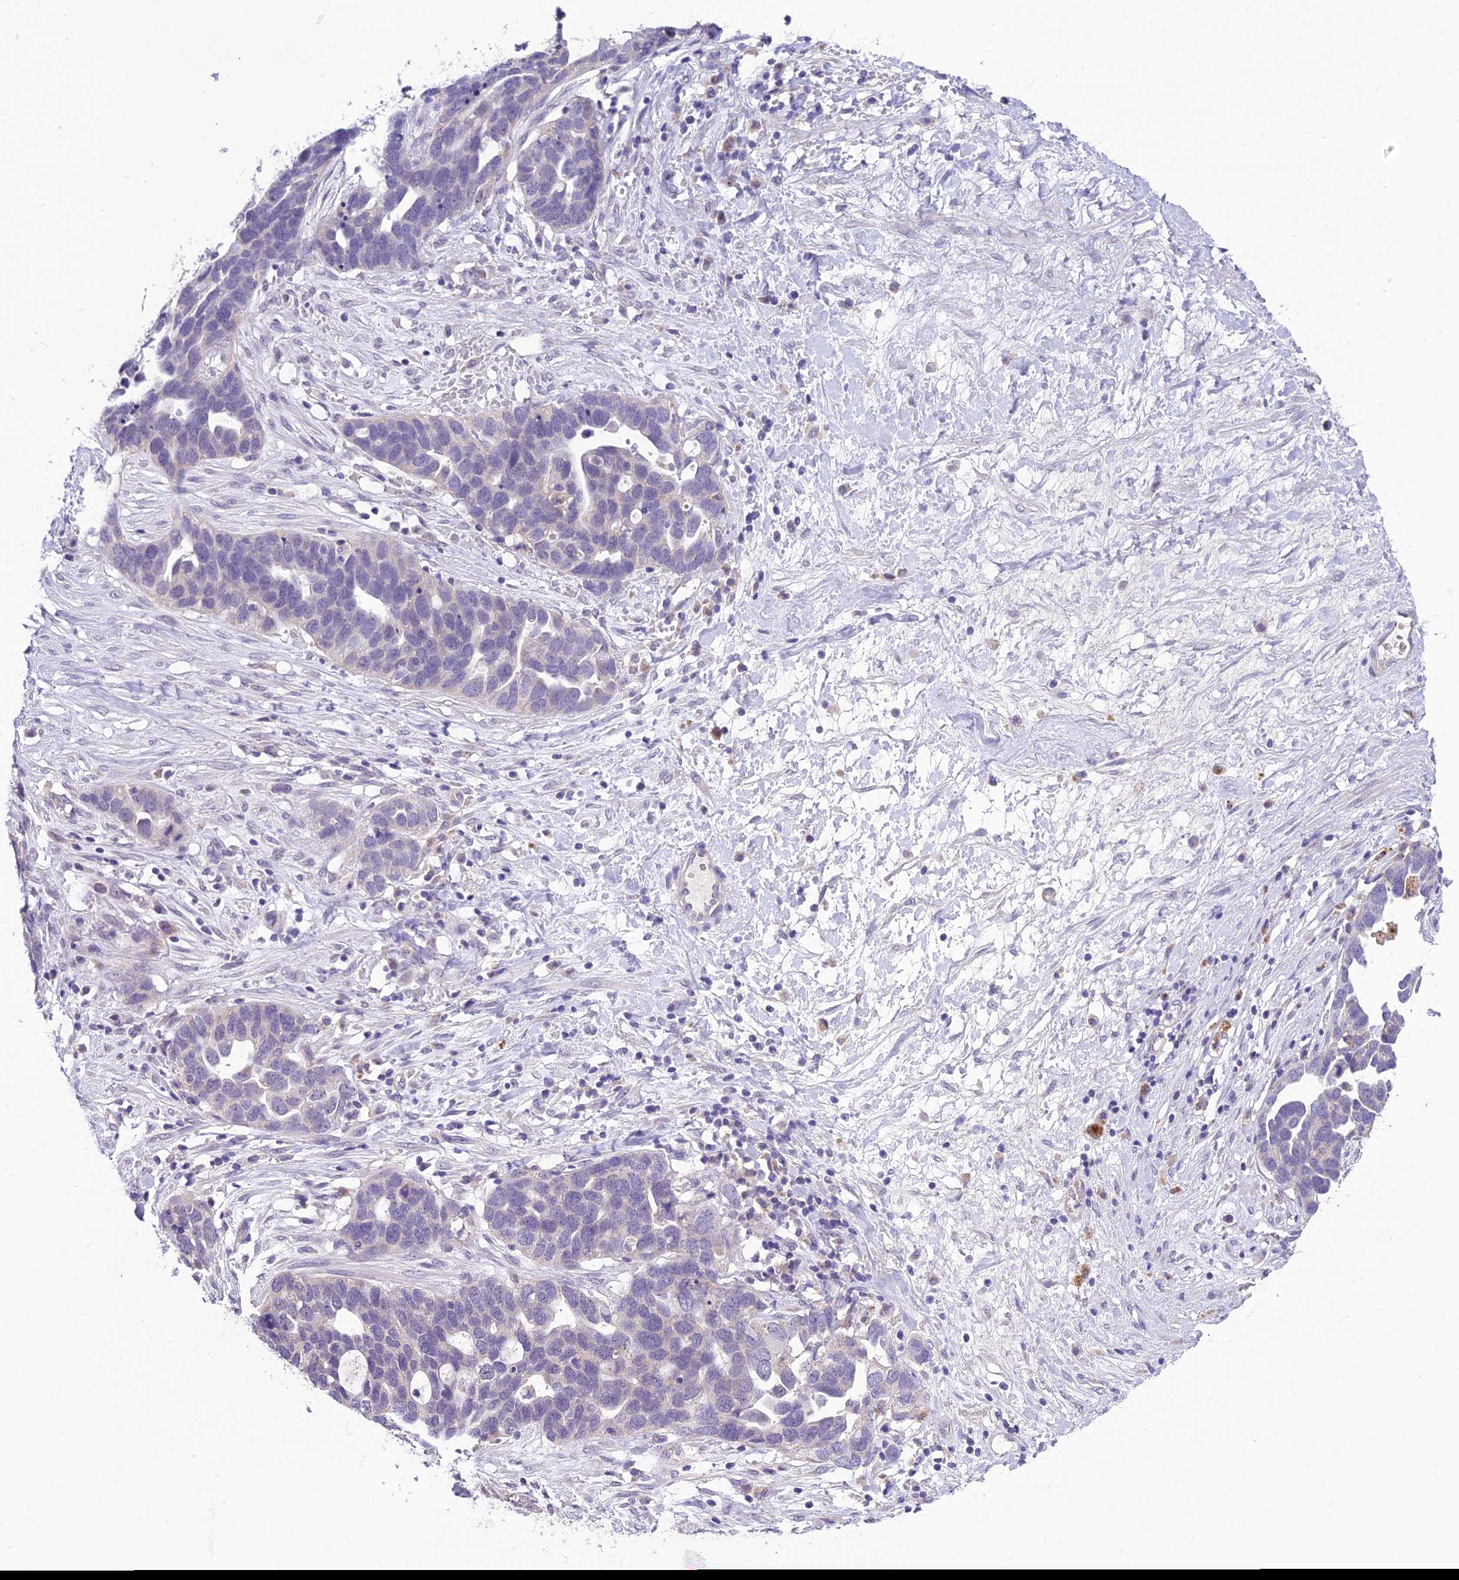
{"staining": {"intensity": "negative", "quantity": "none", "location": "none"}, "tissue": "ovarian cancer", "cell_type": "Tumor cells", "image_type": "cancer", "snomed": [{"axis": "morphology", "description": "Cystadenocarcinoma, serous, NOS"}, {"axis": "topography", "description": "Ovary"}], "caption": "High magnification brightfield microscopy of ovarian serous cystadenocarcinoma stained with DAB (brown) and counterstained with hematoxylin (blue): tumor cells show no significant staining.", "gene": "MIIP", "patient": {"sex": "female", "age": 54}}